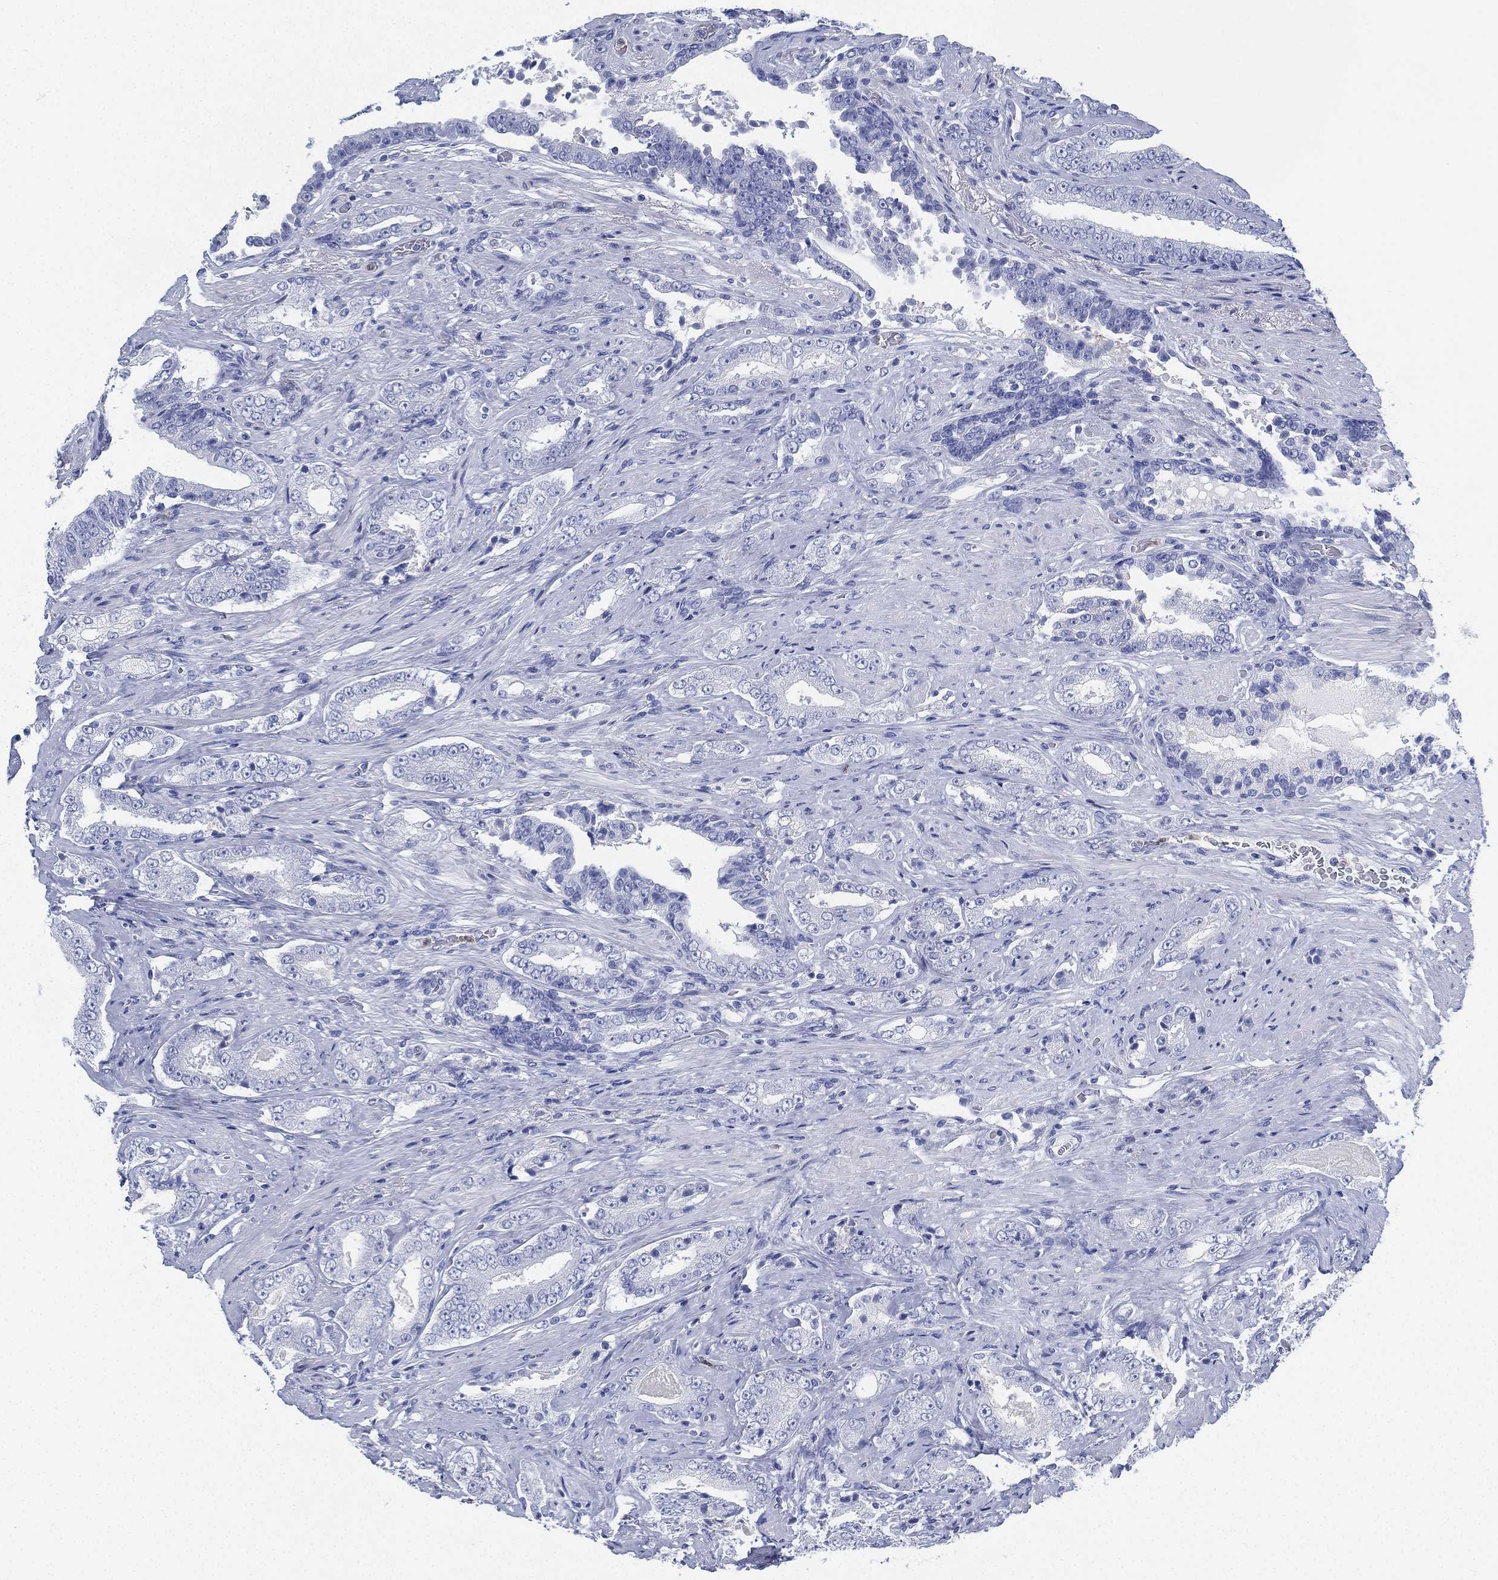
{"staining": {"intensity": "negative", "quantity": "none", "location": "none"}, "tissue": "prostate cancer", "cell_type": "Tumor cells", "image_type": "cancer", "snomed": [{"axis": "morphology", "description": "Adenocarcinoma, Low grade"}, {"axis": "topography", "description": "Prostate and seminal vesicle, NOS"}], "caption": "DAB (3,3'-diaminobenzidine) immunohistochemical staining of prostate cancer demonstrates no significant staining in tumor cells.", "gene": "DEFB121", "patient": {"sex": "male", "age": 61}}